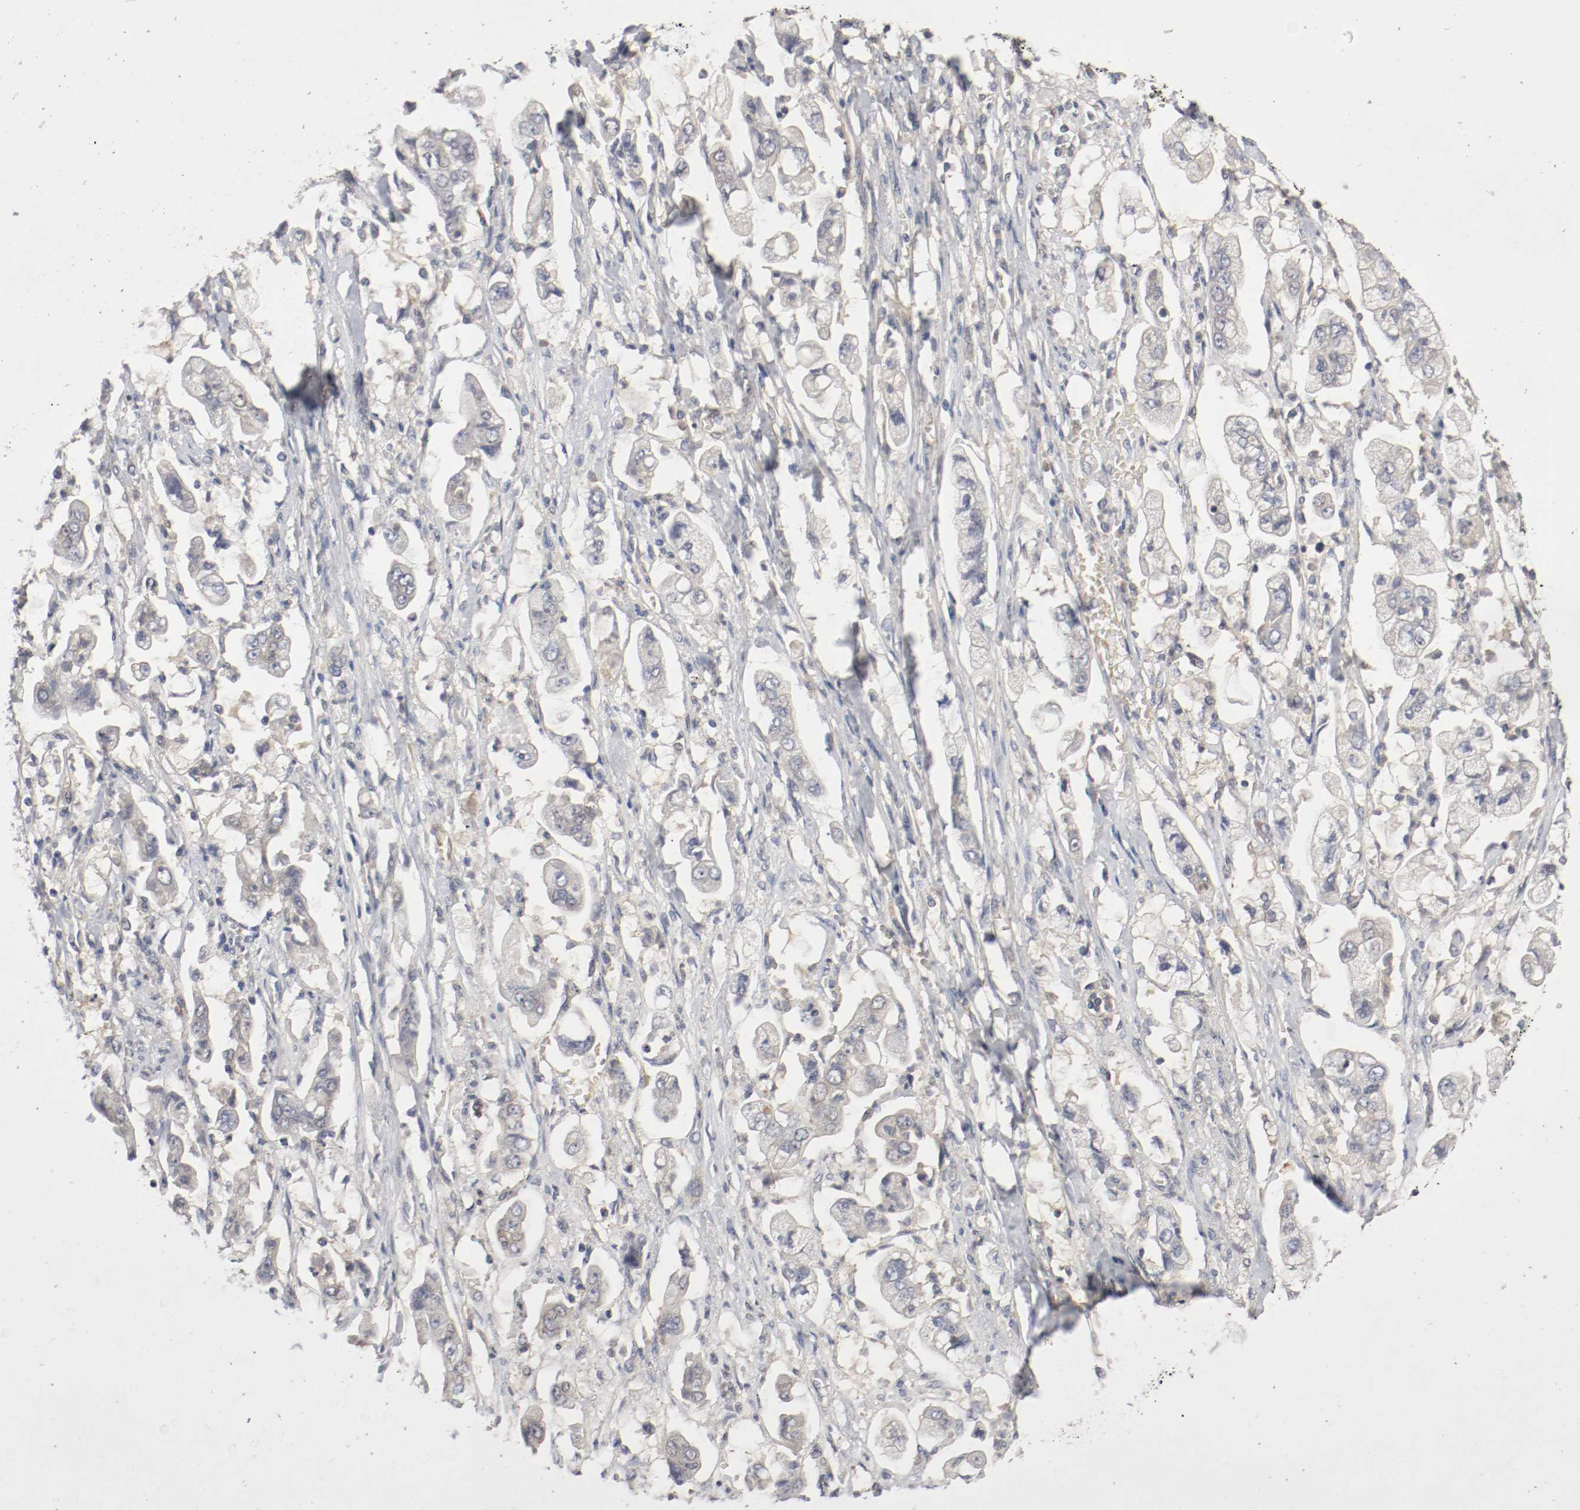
{"staining": {"intensity": "weak", "quantity": "25%-75%", "location": "cytoplasmic/membranous"}, "tissue": "stomach cancer", "cell_type": "Tumor cells", "image_type": "cancer", "snomed": [{"axis": "morphology", "description": "Adenocarcinoma, NOS"}, {"axis": "topography", "description": "Stomach"}], "caption": "Brown immunohistochemical staining in human stomach cancer displays weak cytoplasmic/membranous expression in about 25%-75% of tumor cells. (IHC, brightfield microscopy, high magnification).", "gene": "REN", "patient": {"sex": "male", "age": 62}}